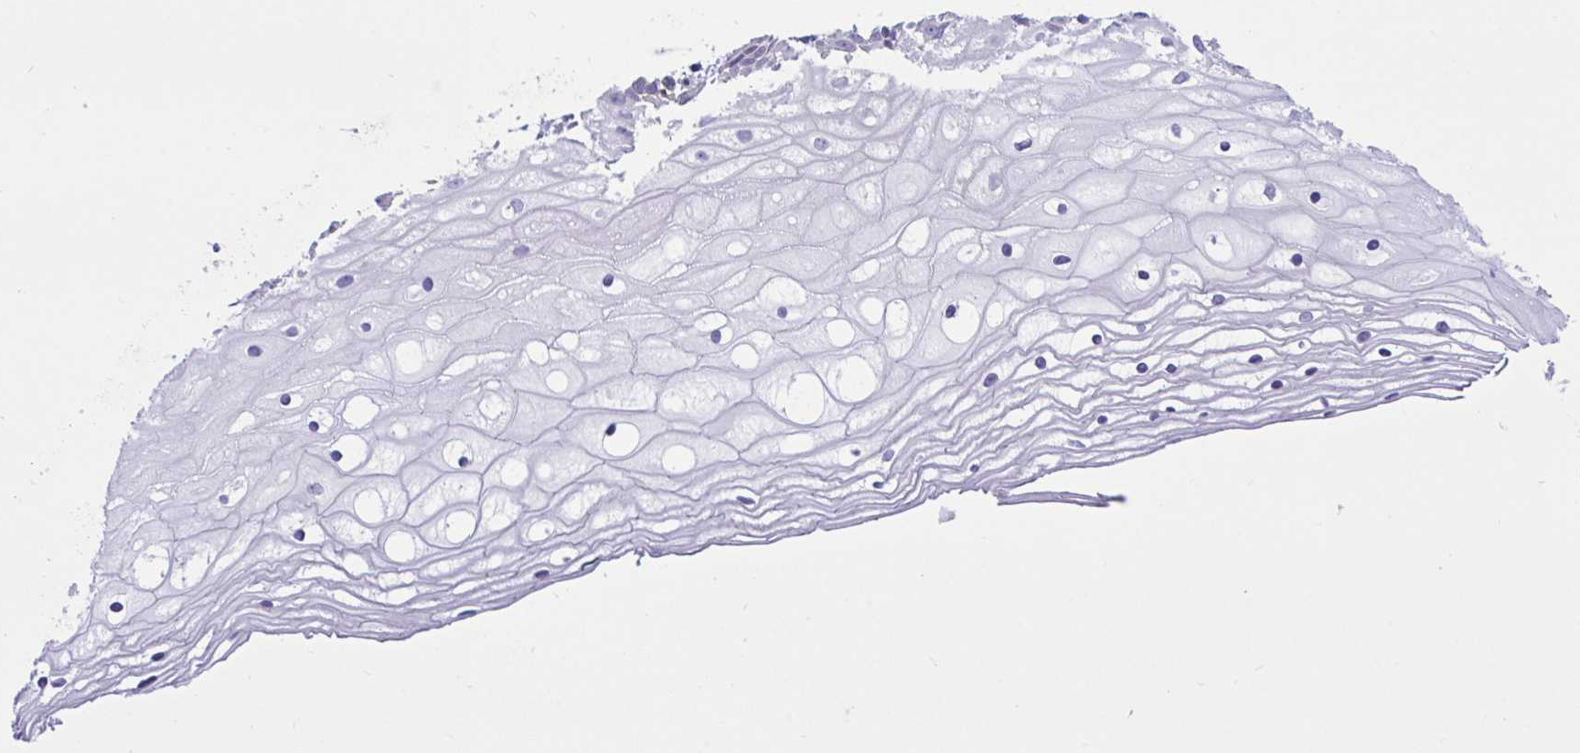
{"staining": {"intensity": "negative", "quantity": "none", "location": "none"}, "tissue": "cervix", "cell_type": "Glandular cells", "image_type": "normal", "snomed": [{"axis": "morphology", "description": "Normal tissue, NOS"}, {"axis": "topography", "description": "Cervix"}], "caption": "Normal cervix was stained to show a protein in brown. There is no significant positivity in glandular cells. (Immunohistochemistry (ihc), brightfield microscopy, high magnification).", "gene": "RPL22L1", "patient": {"sex": "female", "age": 36}}